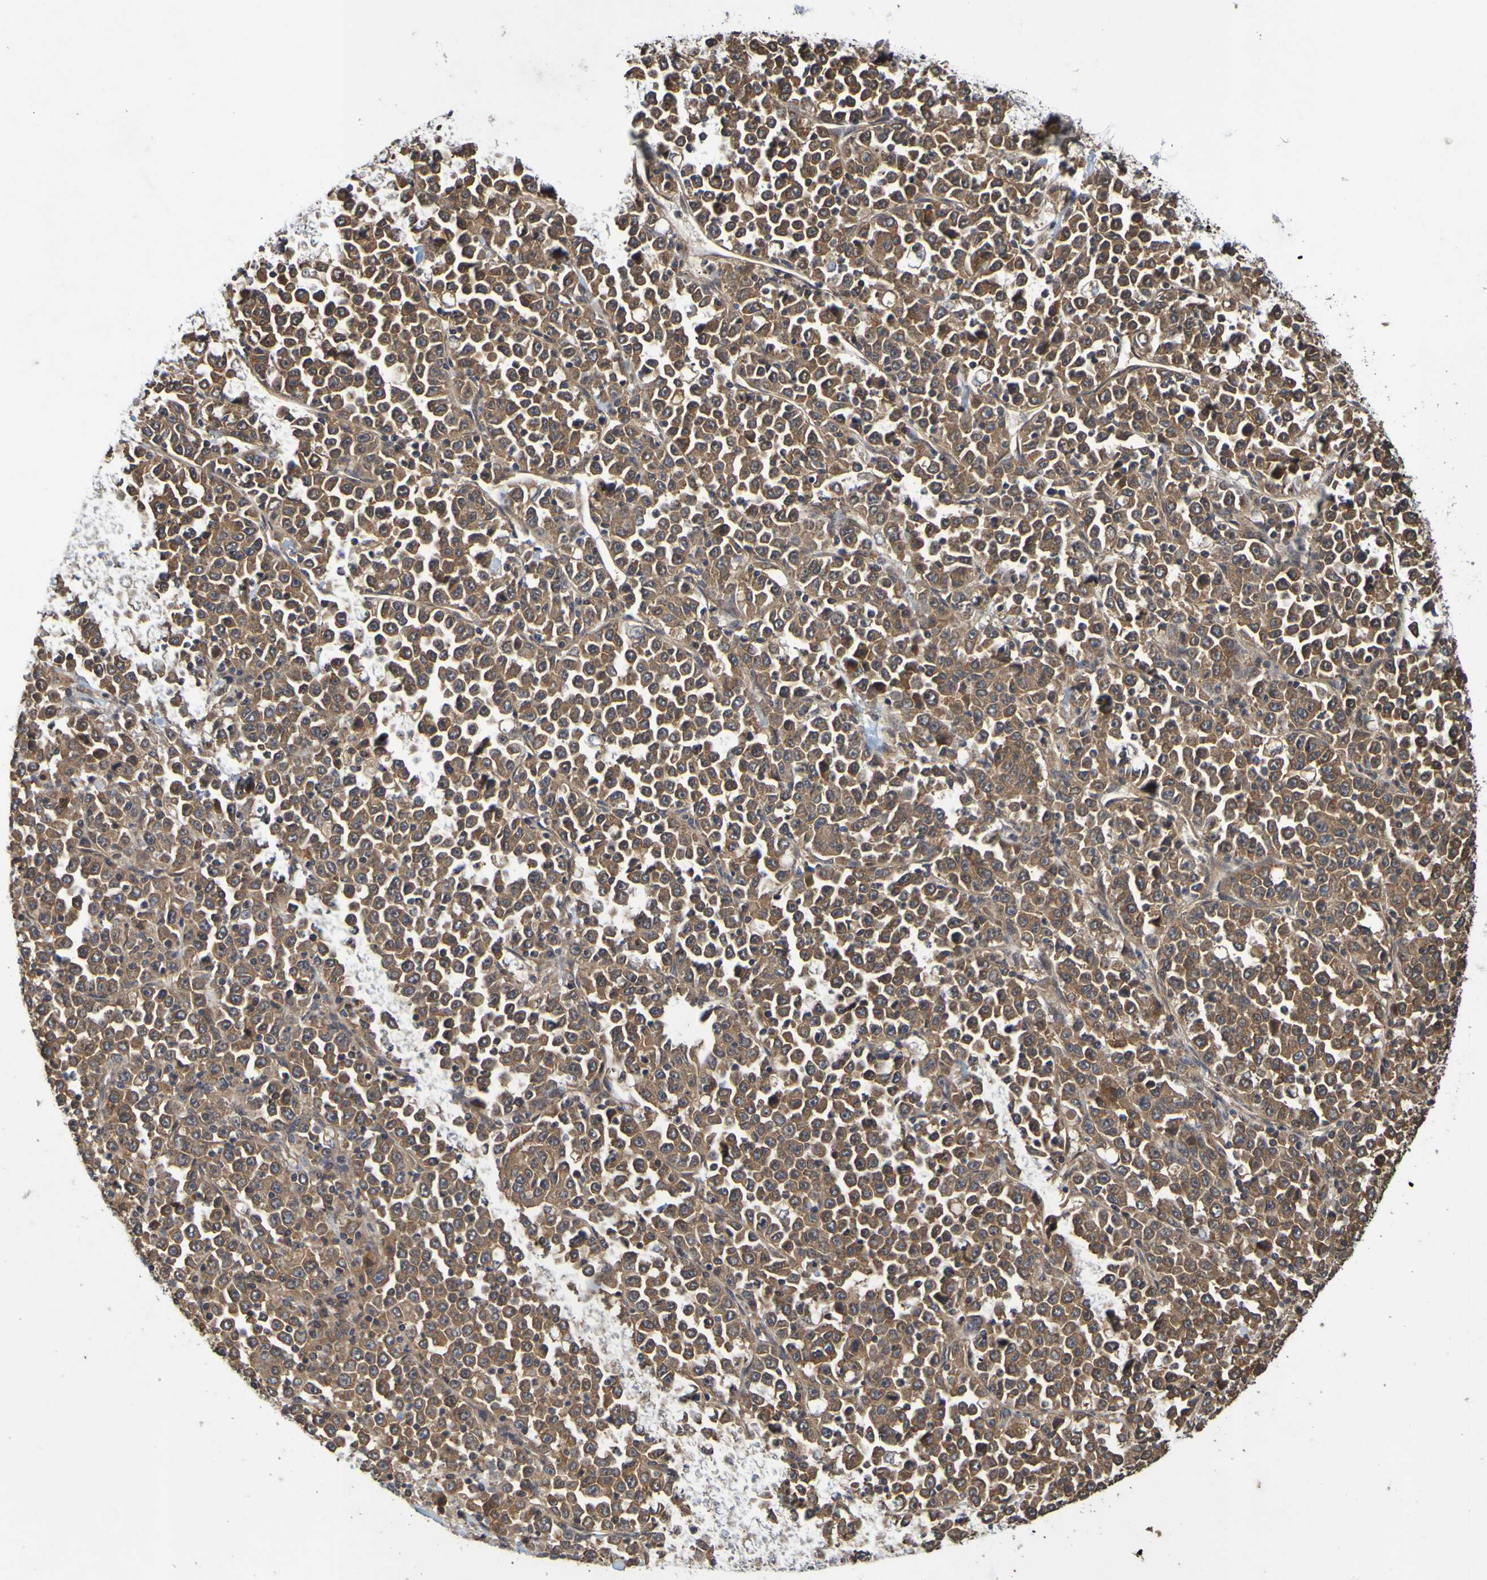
{"staining": {"intensity": "moderate", "quantity": ">75%", "location": "cytoplasmic/membranous"}, "tissue": "stomach cancer", "cell_type": "Tumor cells", "image_type": "cancer", "snomed": [{"axis": "morphology", "description": "Normal tissue, NOS"}, {"axis": "morphology", "description": "Adenocarcinoma, NOS"}, {"axis": "topography", "description": "Stomach, upper"}, {"axis": "topography", "description": "Stomach"}], "caption": "Protein expression analysis of stomach adenocarcinoma shows moderate cytoplasmic/membranous staining in approximately >75% of tumor cells.", "gene": "OCRL", "patient": {"sex": "male", "age": 59}}